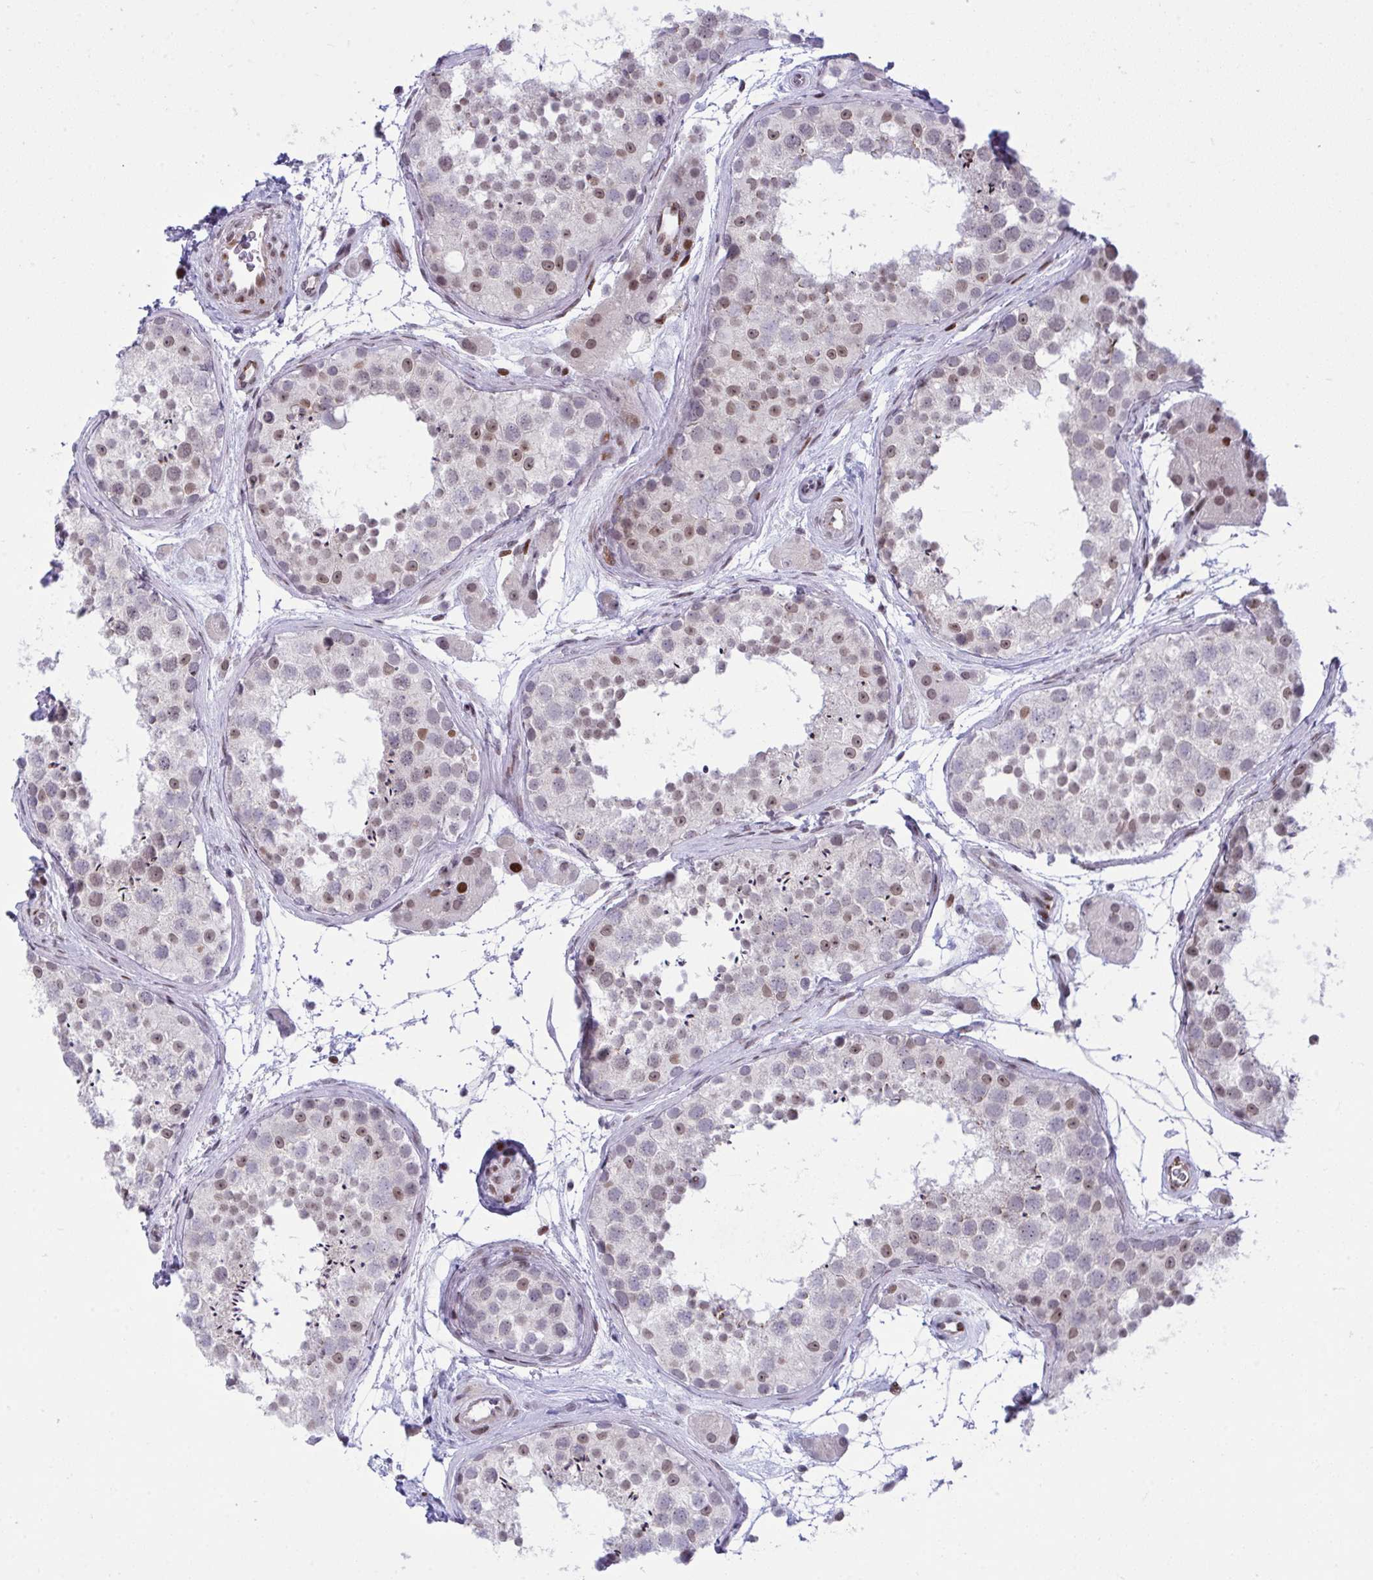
{"staining": {"intensity": "strong", "quantity": "<25%", "location": "nuclear"}, "tissue": "testis", "cell_type": "Cells in seminiferous ducts", "image_type": "normal", "snomed": [{"axis": "morphology", "description": "Normal tissue, NOS"}, {"axis": "topography", "description": "Testis"}], "caption": "Strong nuclear protein positivity is present in approximately <25% of cells in seminiferous ducts in testis.", "gene": "ZFHX3", "patient": {"sex": "male", "age": 41}}